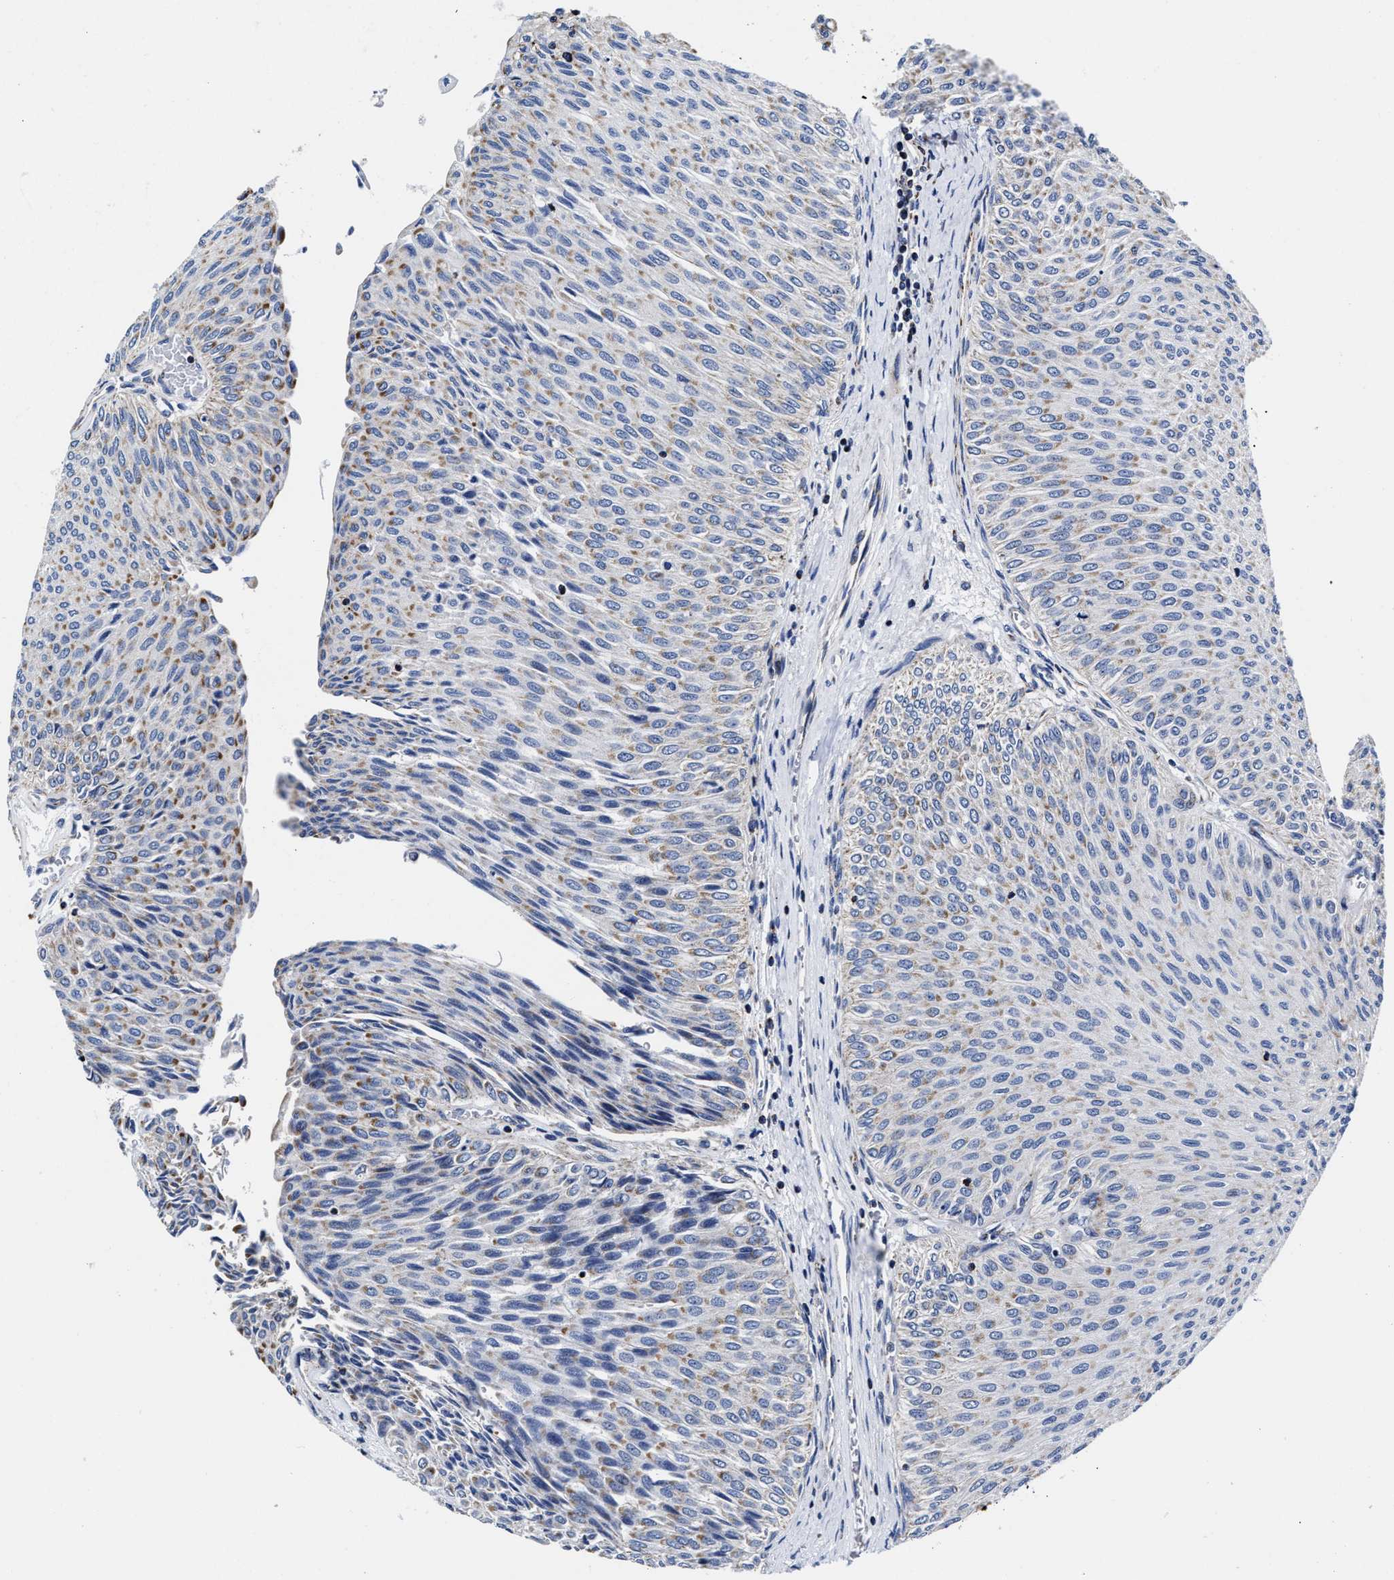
{"staining": {"intensity": "weak", "quantity": "<25%", "location": "cytoplasmic/membranous"}, "tissue": "urothelial cancer", "cell_type": "Tumor cells", "image_type": "cancer", "snomed": [{"axis": "morphology", "description": "Urothelial carcinoma, Low grade"}, {"axis": "topography", "description": "Urinary bladder"}], "caption": "Immunohistochemistry of low-grade urothelial carcinoma shows no positivity in tumor cells. (Brightfield microscopy of DAB (3,3'-diaminobenzidine) immunohistochemistry (IHC) at high magnification).", "gene": "HINT2", "patient": {"sex": "male", "age": 78}}